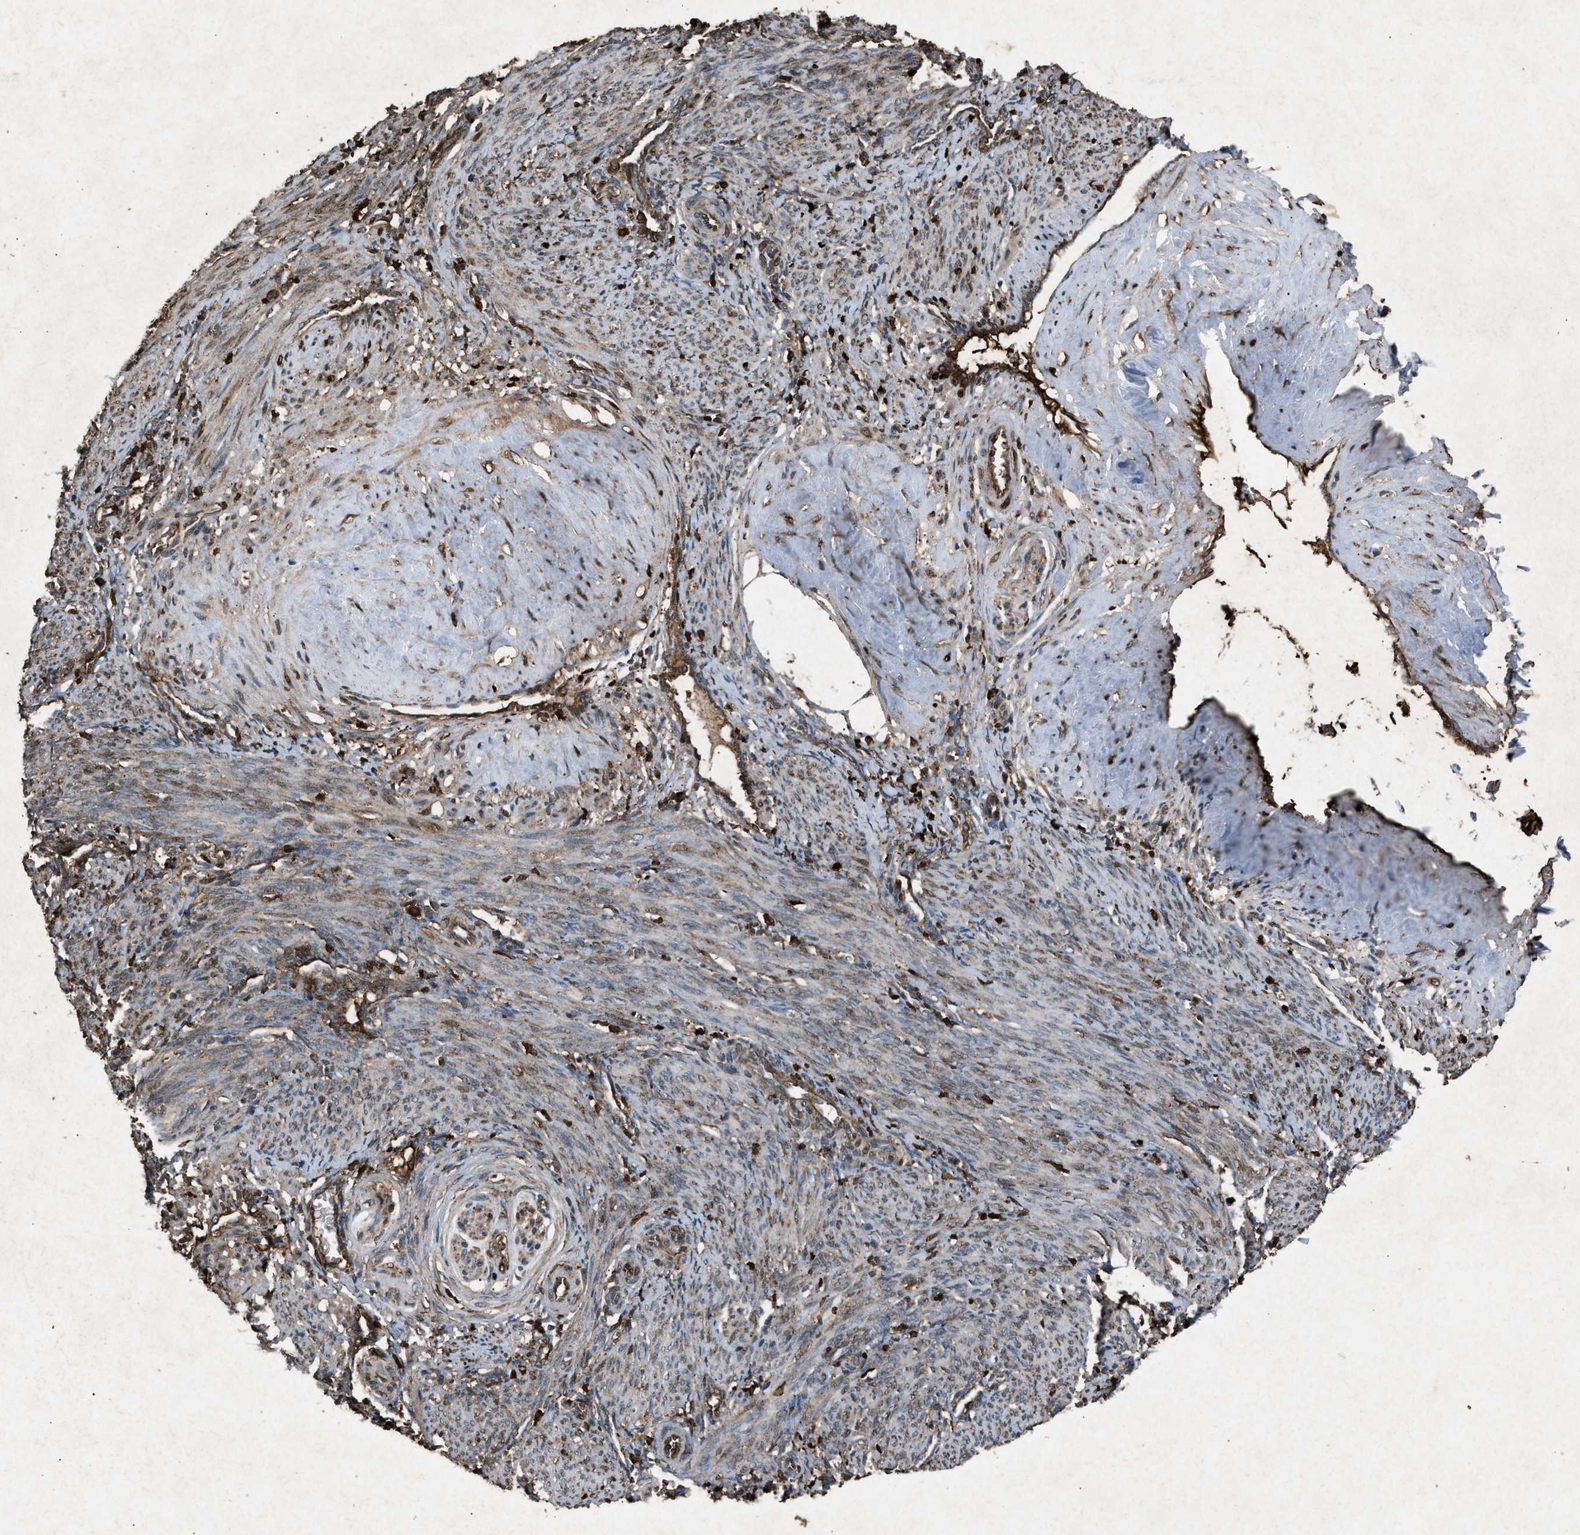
{"staining": {"intensity": "moderate", "quantity": ">75%", "location": "cytoplasmic/membranous"}, "tissue": "smooth muscle", "cell_type": "Smooth muscle cells", "image_type": "normal", "snomed": [{"axis": "morphology", "description": "Normal tissue, NOS"}, {"axis": "topography", "description": "Endometrium"}], "caption": "The micrograph displays a brown stain indicating the presence of a protein in the cytoplasmic/membranous of smooth muscle cells in smooth muscle. The staining was performed using DAB (3,3'-diaminobenzidine) to visualize the protein expression in brown, while the nuclei were stained in blue with hematoxylin (Magnification: 20x).", "gene": "PSMD1", "patient": {"sex": "female", "age": 33}}